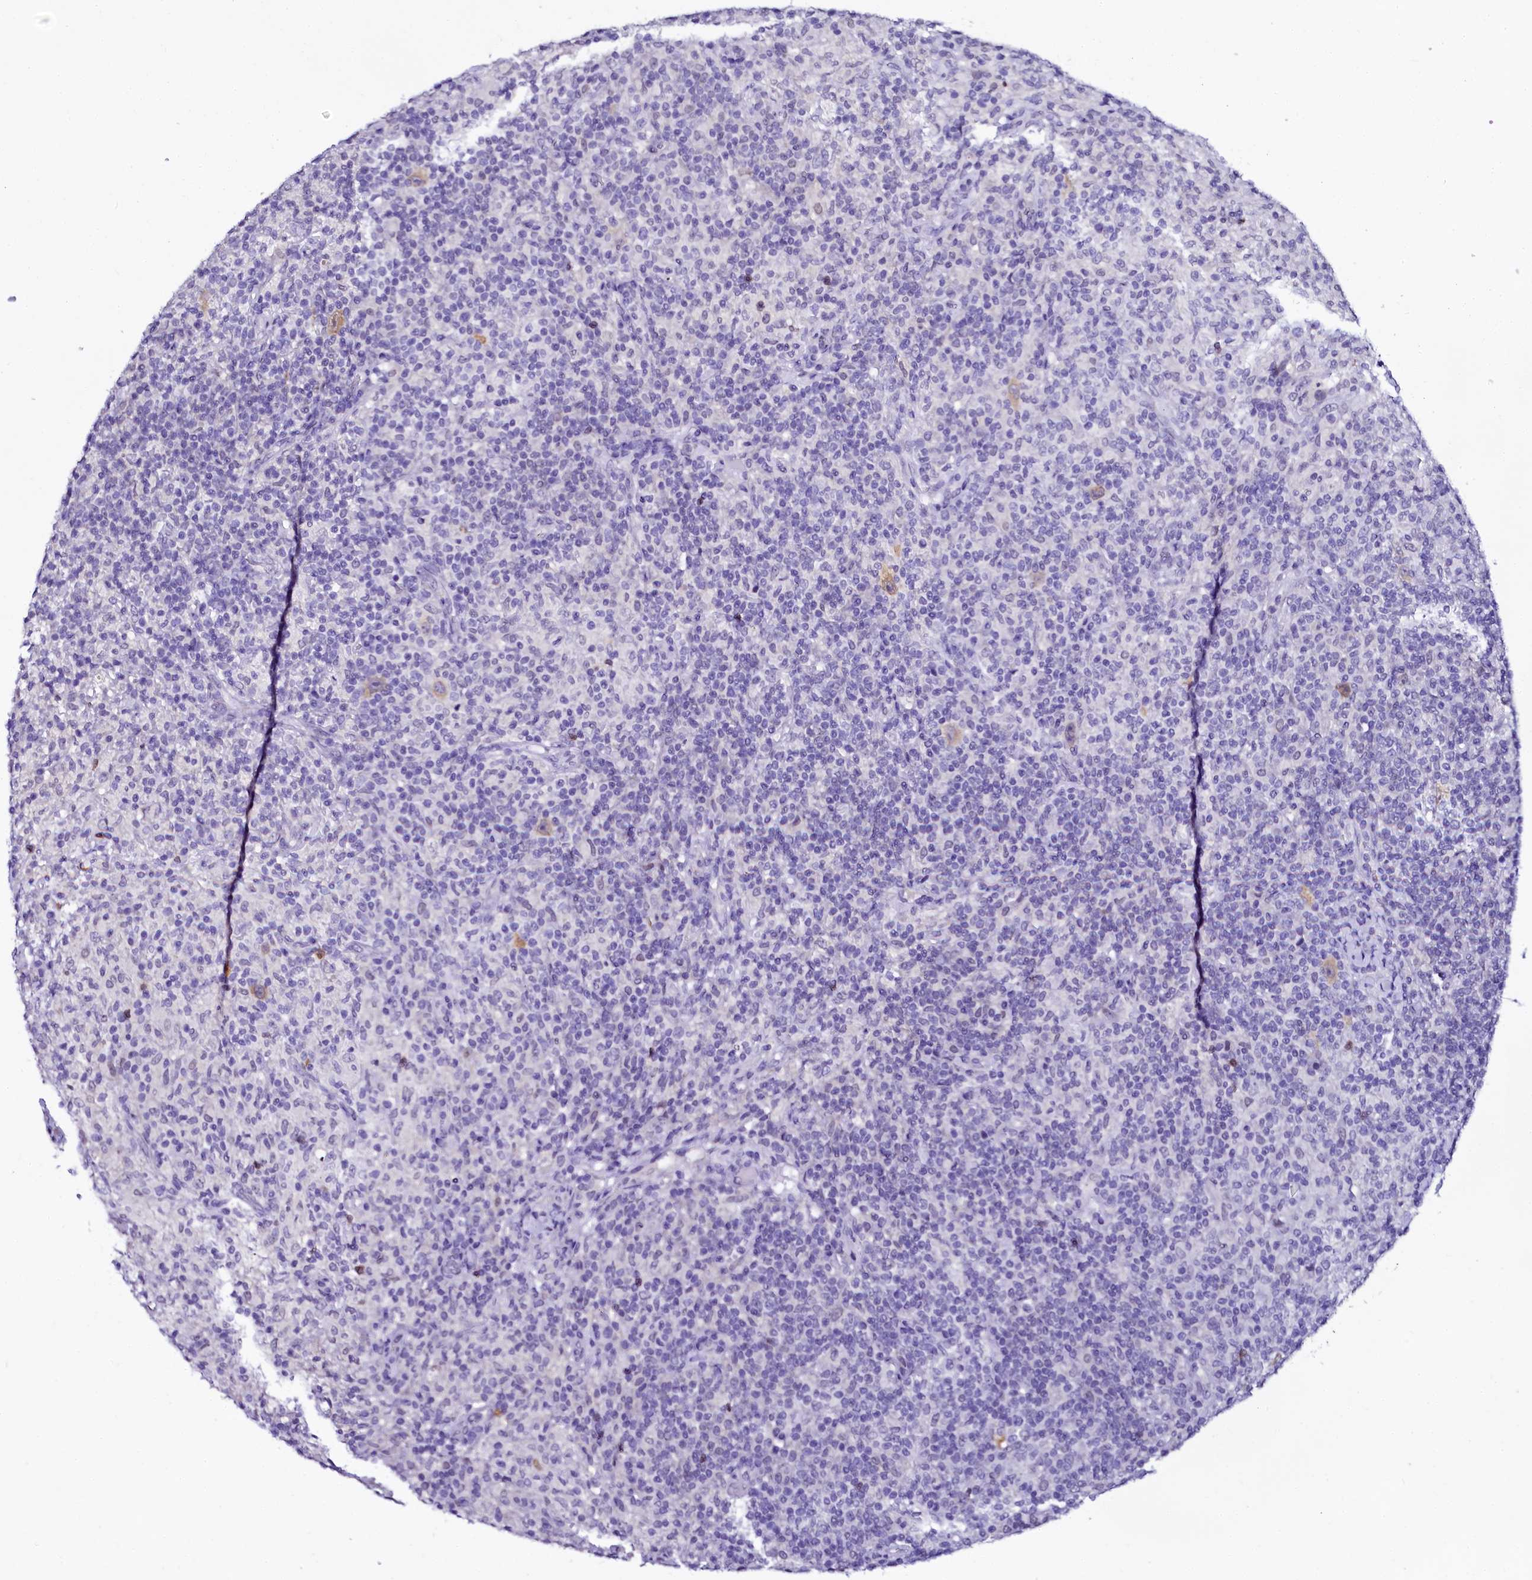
{"staining": {"intensity": "negative", "quantity": "none", "location": "none"}, "tissue": "lymphoma", "cell_type": "Tumor cells", "image_type": "cancer", "snomed": [{"axis": "morphology", "description": "Hodgkin's disease, NOS"}, {"axis": "topography", "description": "Lymph node"}], "caption": "This is an immunohistochemistry (IHC) photomicrograph of Hodgkin's disease. There is no expression in tumor cells.", "gene": "SORD", "patient": {"sex": "male", "age": 70}}